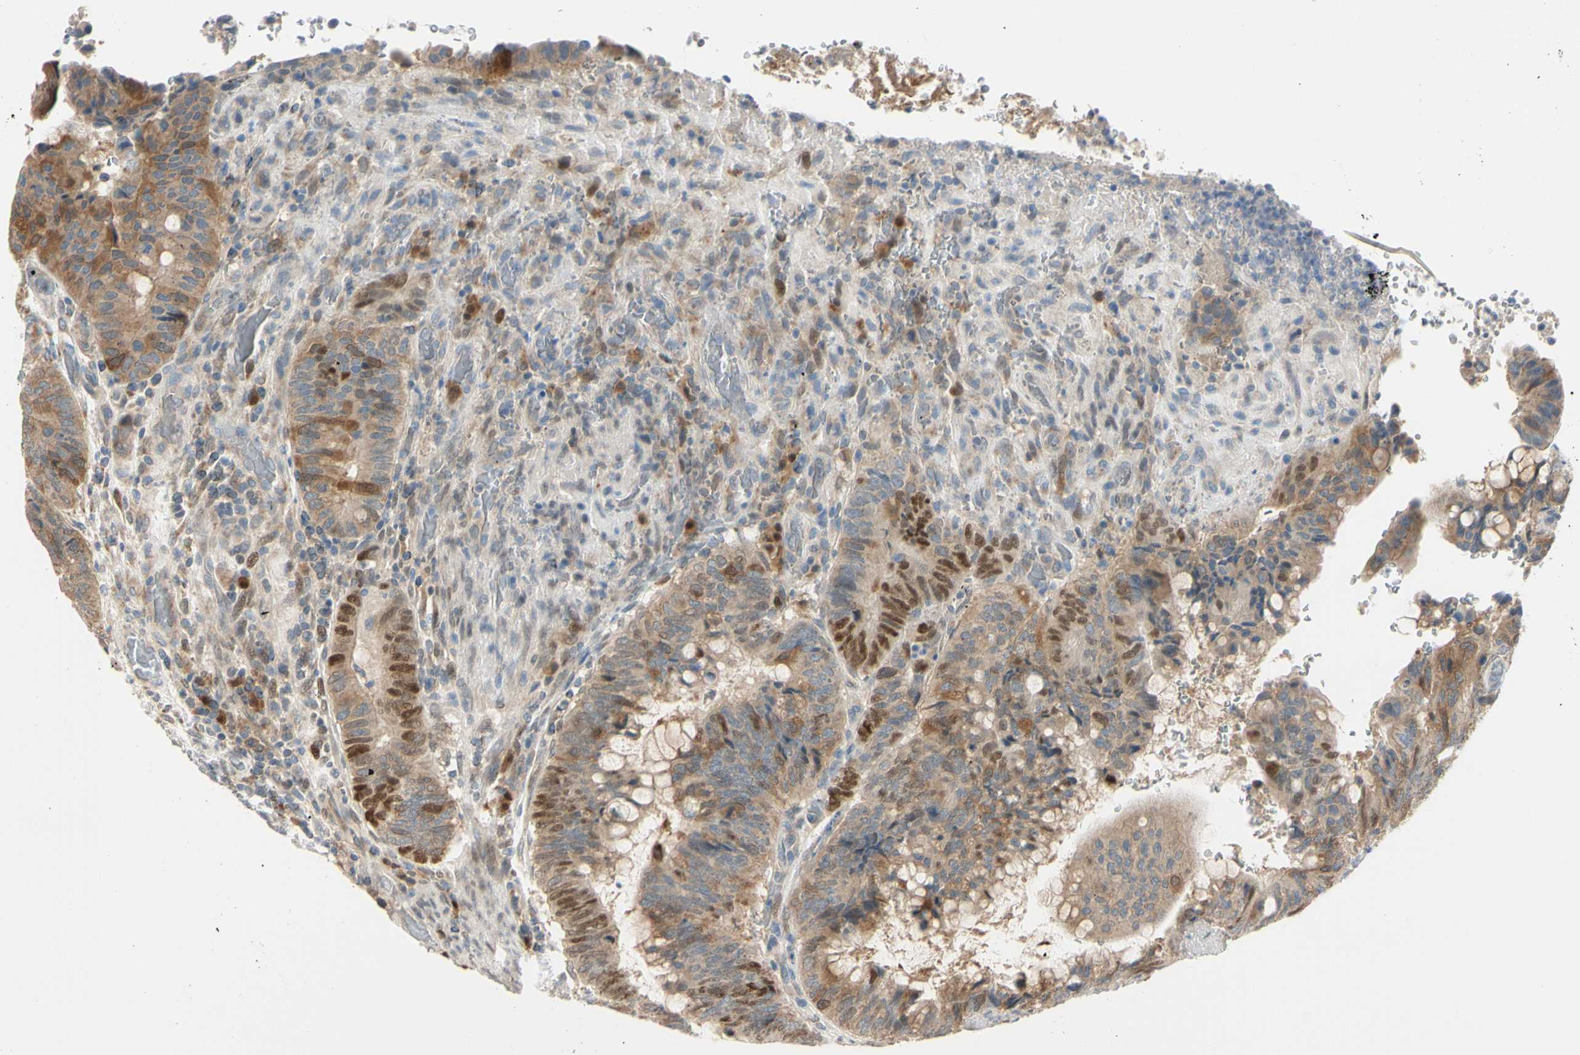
{"staining": {"intensity": "moderate", "quantity": ">75%", "location": "cytoplasmic/membranous,nuclear"}, "tissue": "colorectal cancer", "cell_type": "Tumor cells", "image_type": "cancer", "snomed": [{"axis": "morphology", "description": "Normal tissue, NOS"}, {"axis": "morphology", "description": "Adenocarcinoma, NOS"}, {"axis": "topography", "description": "Rectum"}, {"axis": "topography", "description": "Peripheral nerve tissue"}], "caption": "A high-resolution image shows IHC staining of colorectal cancer, which exhibits moderate cytoplasmic/membranous and nuclear positivity in approximately >75% of tumor cells. The staining was performed using DAB, with brown indicating positive protein expression. Nuclei are stained blue with hematoxylin.", "gene": "PTTG1", "patient": {"sex": "male", "age": 92}}